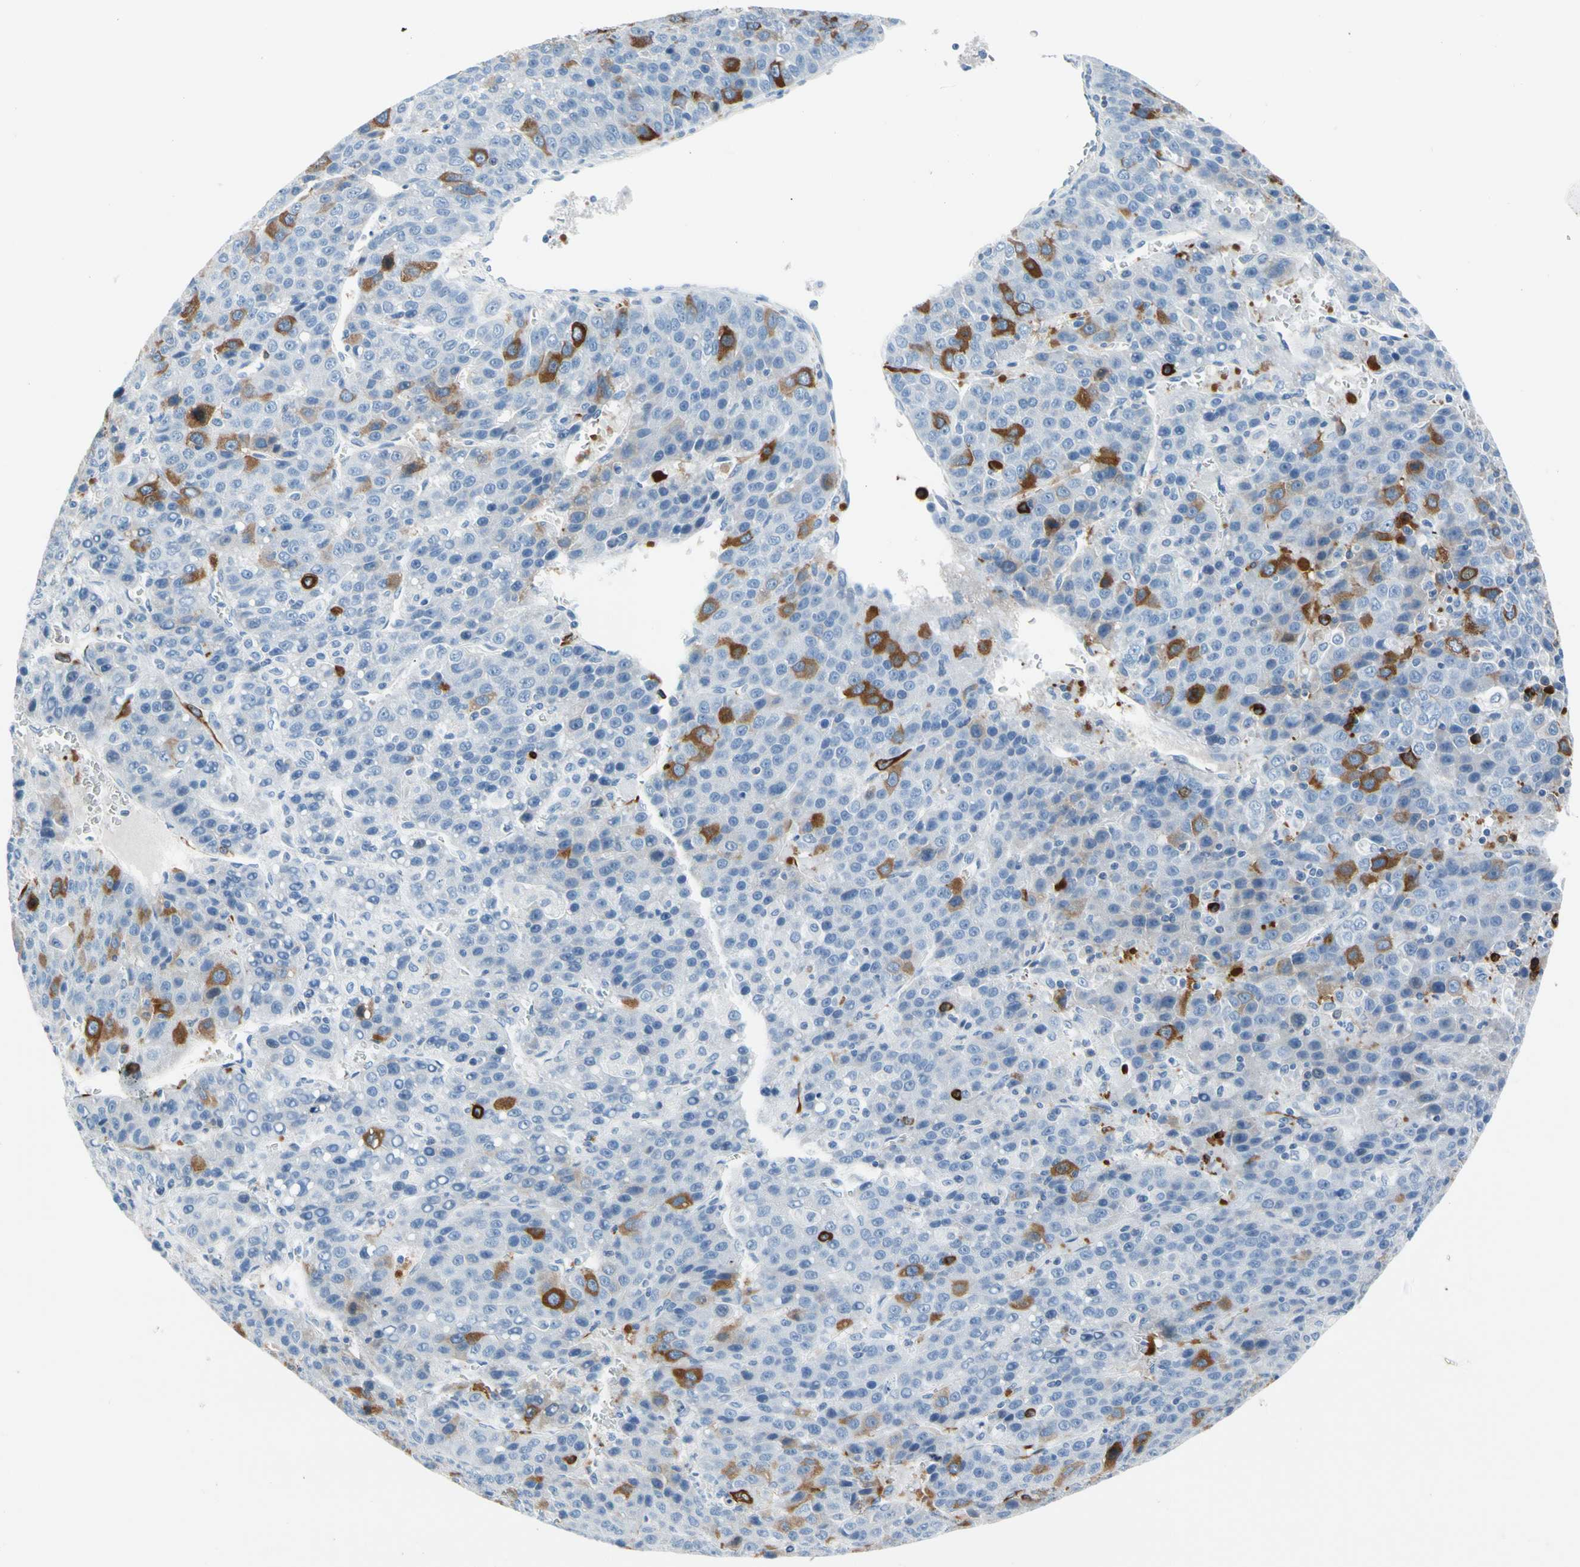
{"staining": {"intensity": "moderate", "quantity": "<25%", "location": "cytoplasmic/membranous"}, "tissue": "liver cancer", "cell_type": "Tumor cells", "image_type": "cancer", "snomed": [{"axis": "morphology", "description": "Carcinoma, Hepatocellular, NOS"}, {"axis": "topography", "description": "Liver"}], "caption": "Immunohistochemical staining of human liver cancer reveals moderate cytoplasmic/membranous protein staining in approximately <25% of tumor cells.", "gene": "TACC3", "patient": {"sex": "female", "age": 53}}